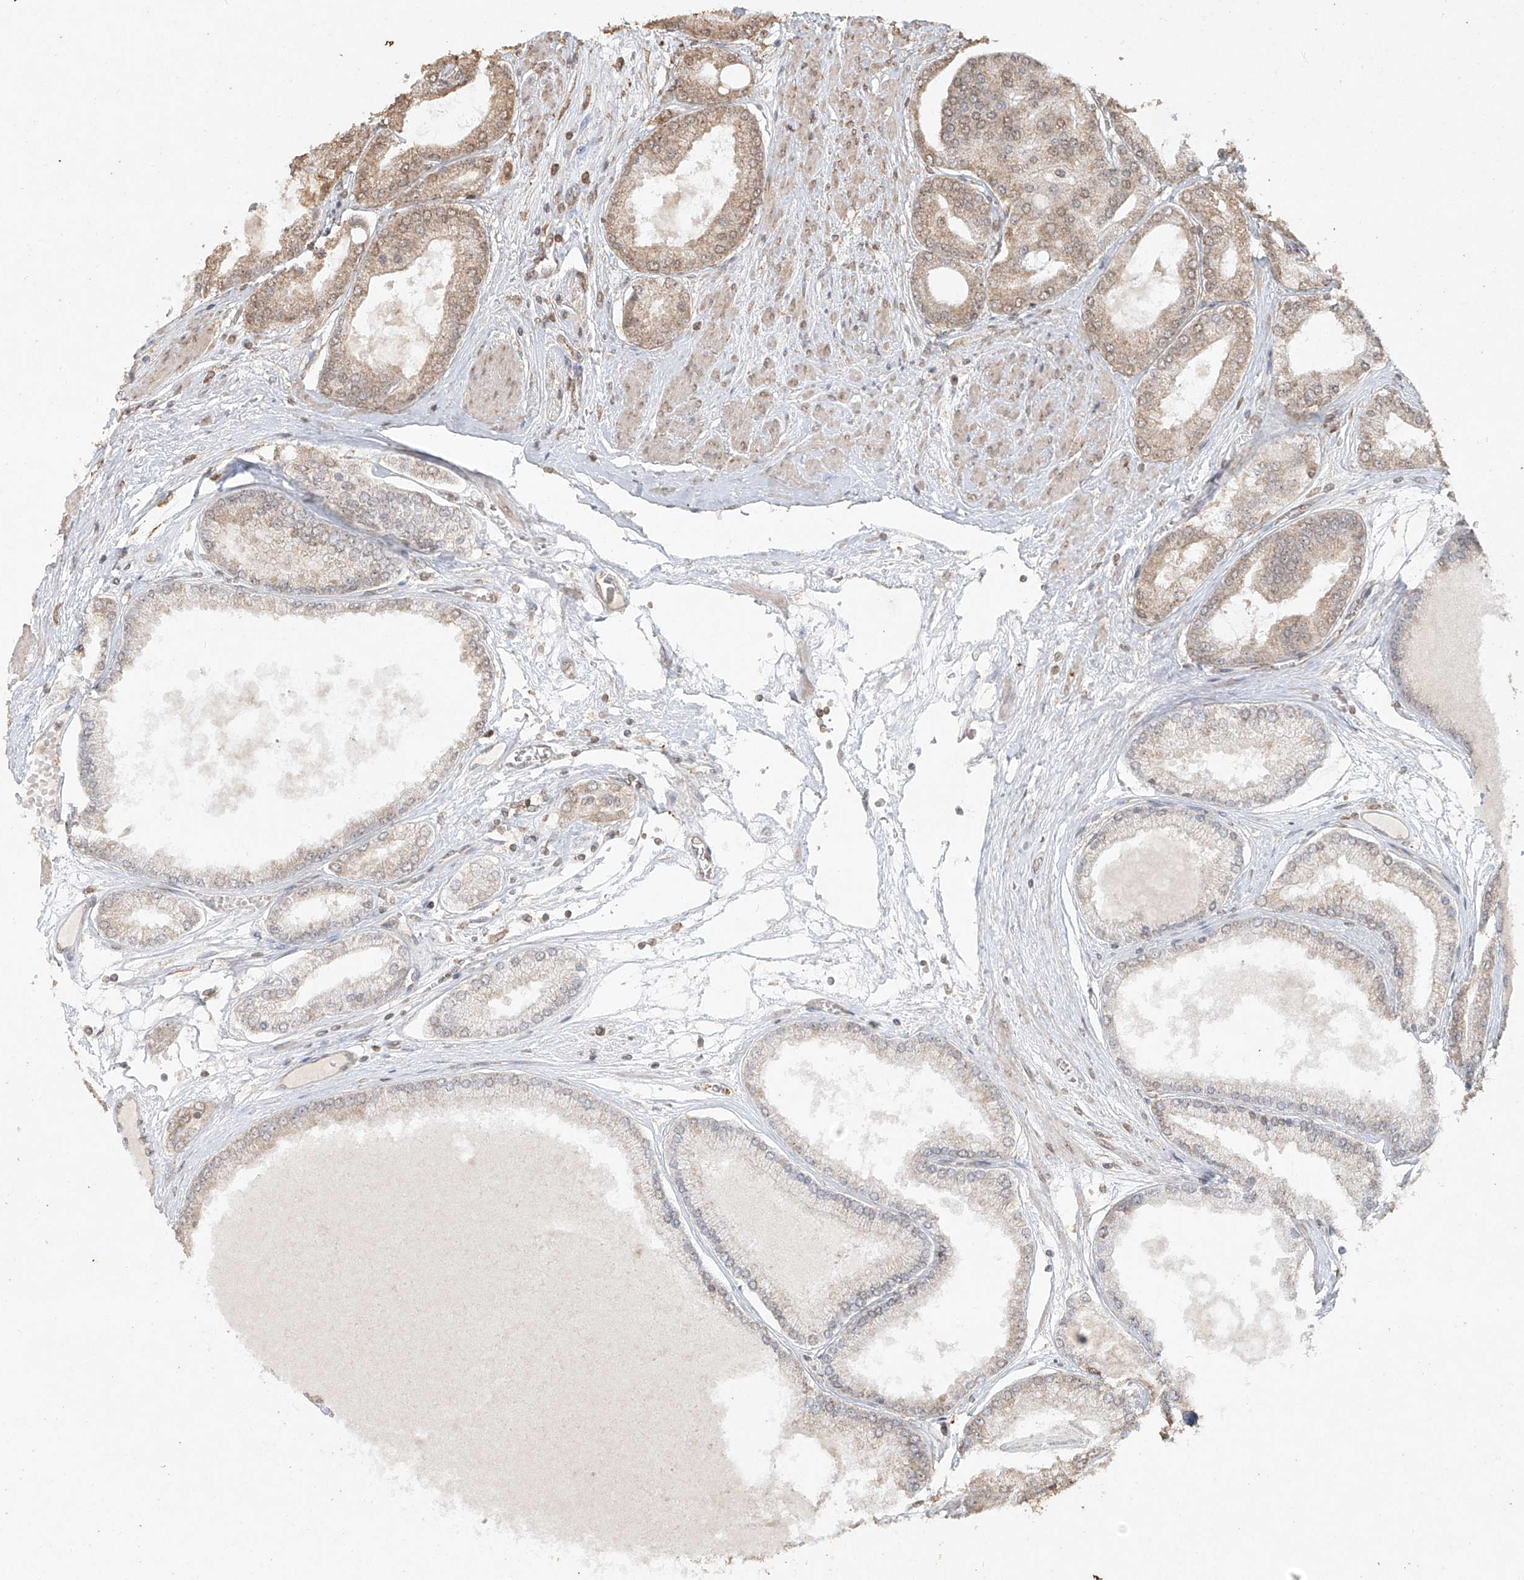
{"staining": {"intensity": "moderate", "quantity": "<25%", "location": "cytoplasmic/membranous,nuclear"}, "tissue": "prostate cancer", "cell_type": "Tumor cells", "image_type": "cancer", "snomed": [{"axis": "morphology", "description": "Adenocarcinoma, High grade"}, {"axis": "topography", "description": "Prostate"}], "caption": "Tumor cells exhibit low levels of moderate cytoplasmic/membranous and nuclear staining in approximately <25% of cells in human prostate cancer.", "gene": "TIGAR", "patient": {"sex": "male", "age": 59}}